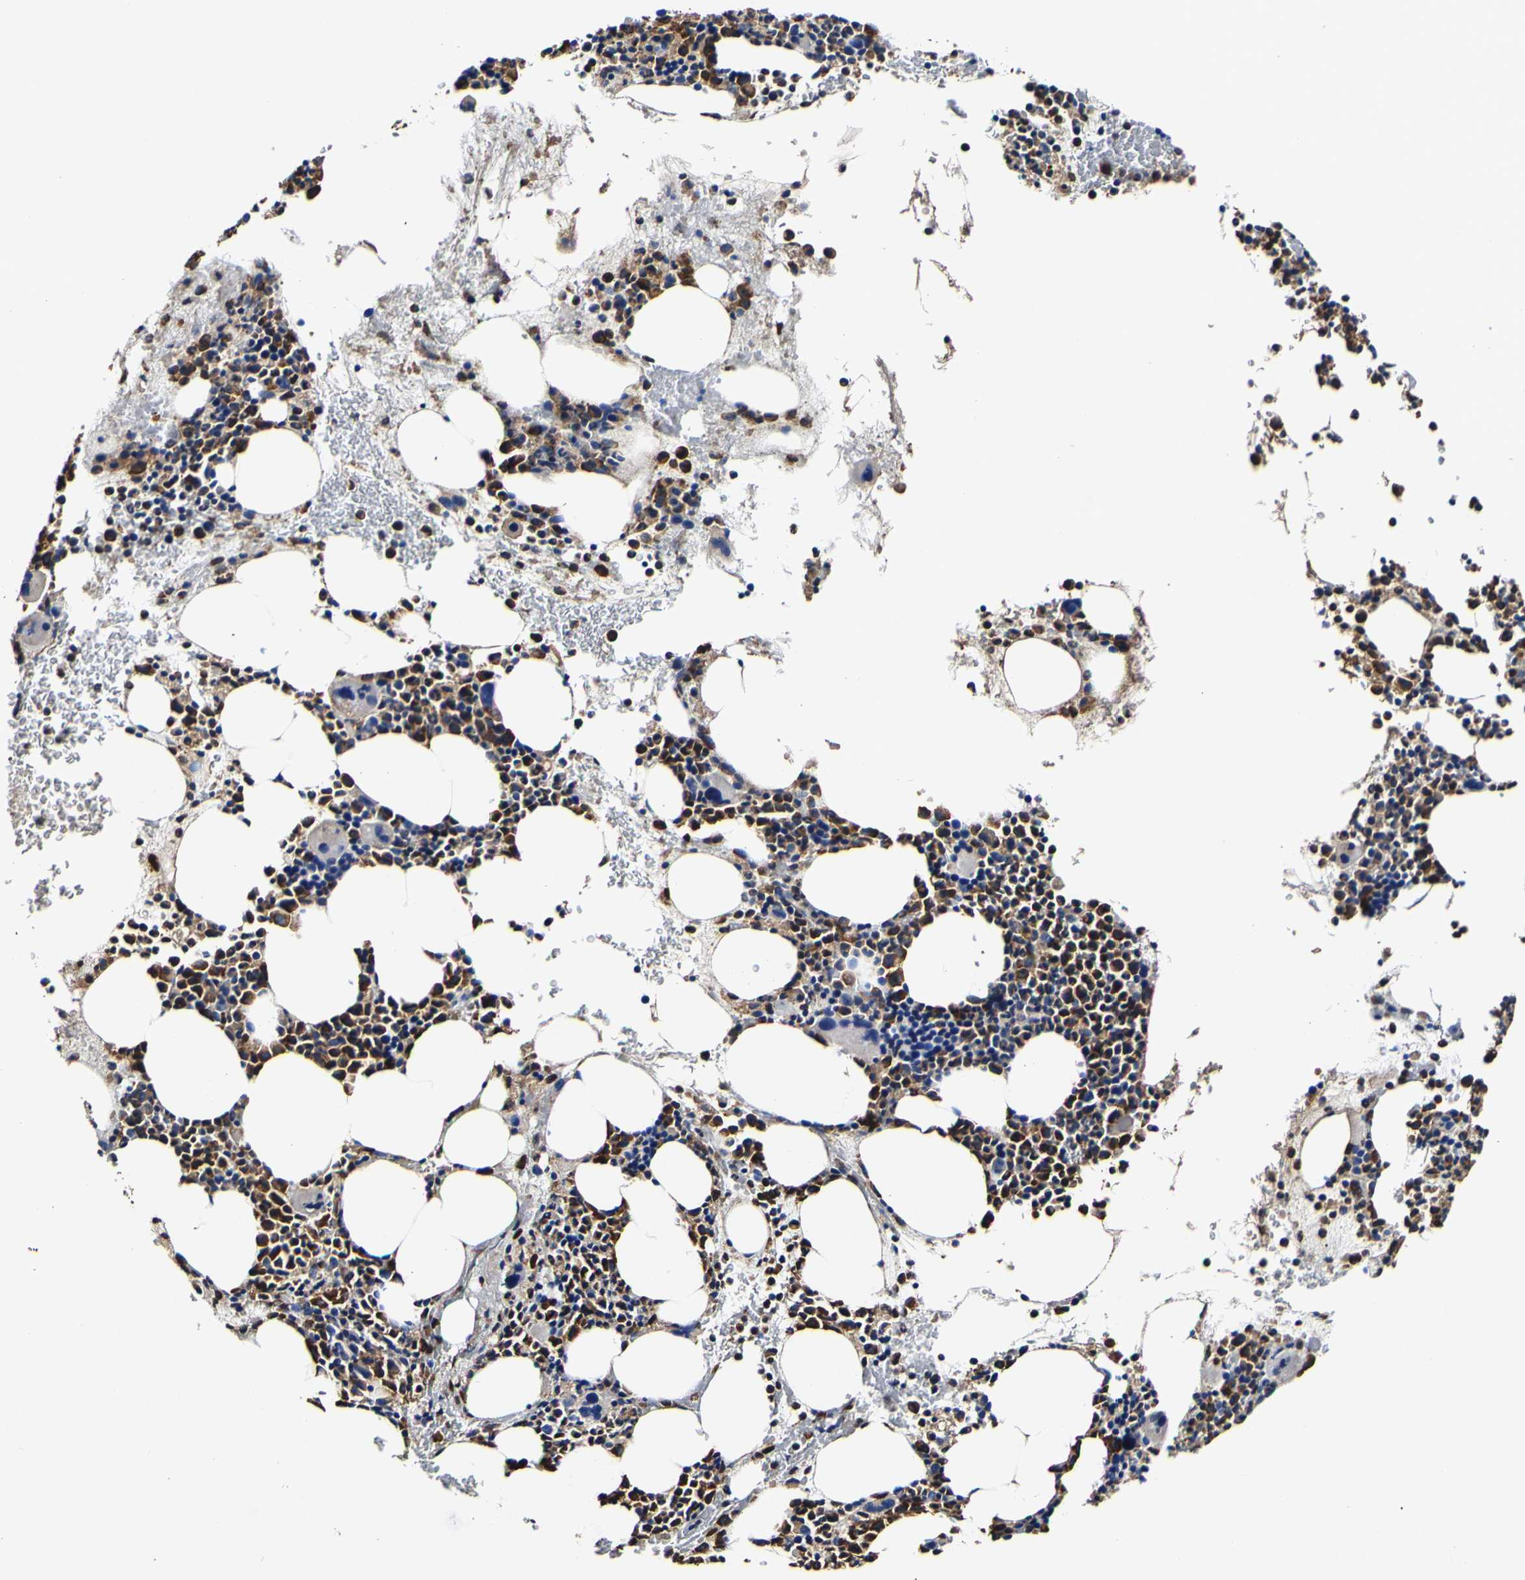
{"staining": {"intensity": "strong", "quantity": "<25%", "location": "cytoplasmic/membranous"}, "tissue": "bone marrow", "cell_type": "Hematopoietic cells", "image_type": "normal", "snomed": [{"axis": "morphology", "description": "Normal tissue, NOS"}, {"axis": "morphology", "description": "Inflammation, NOS"}, {"axis": "topography", "description": "Bone marrow"}], "caption": "Hematopoietic cells demonstrate medium levels of strong cytoplasmic/membranous positivity in approximately <25% of cells in benign human bone marrow.", "gene": "P4HB", "patient": {"sex": "male", "age": 73}}